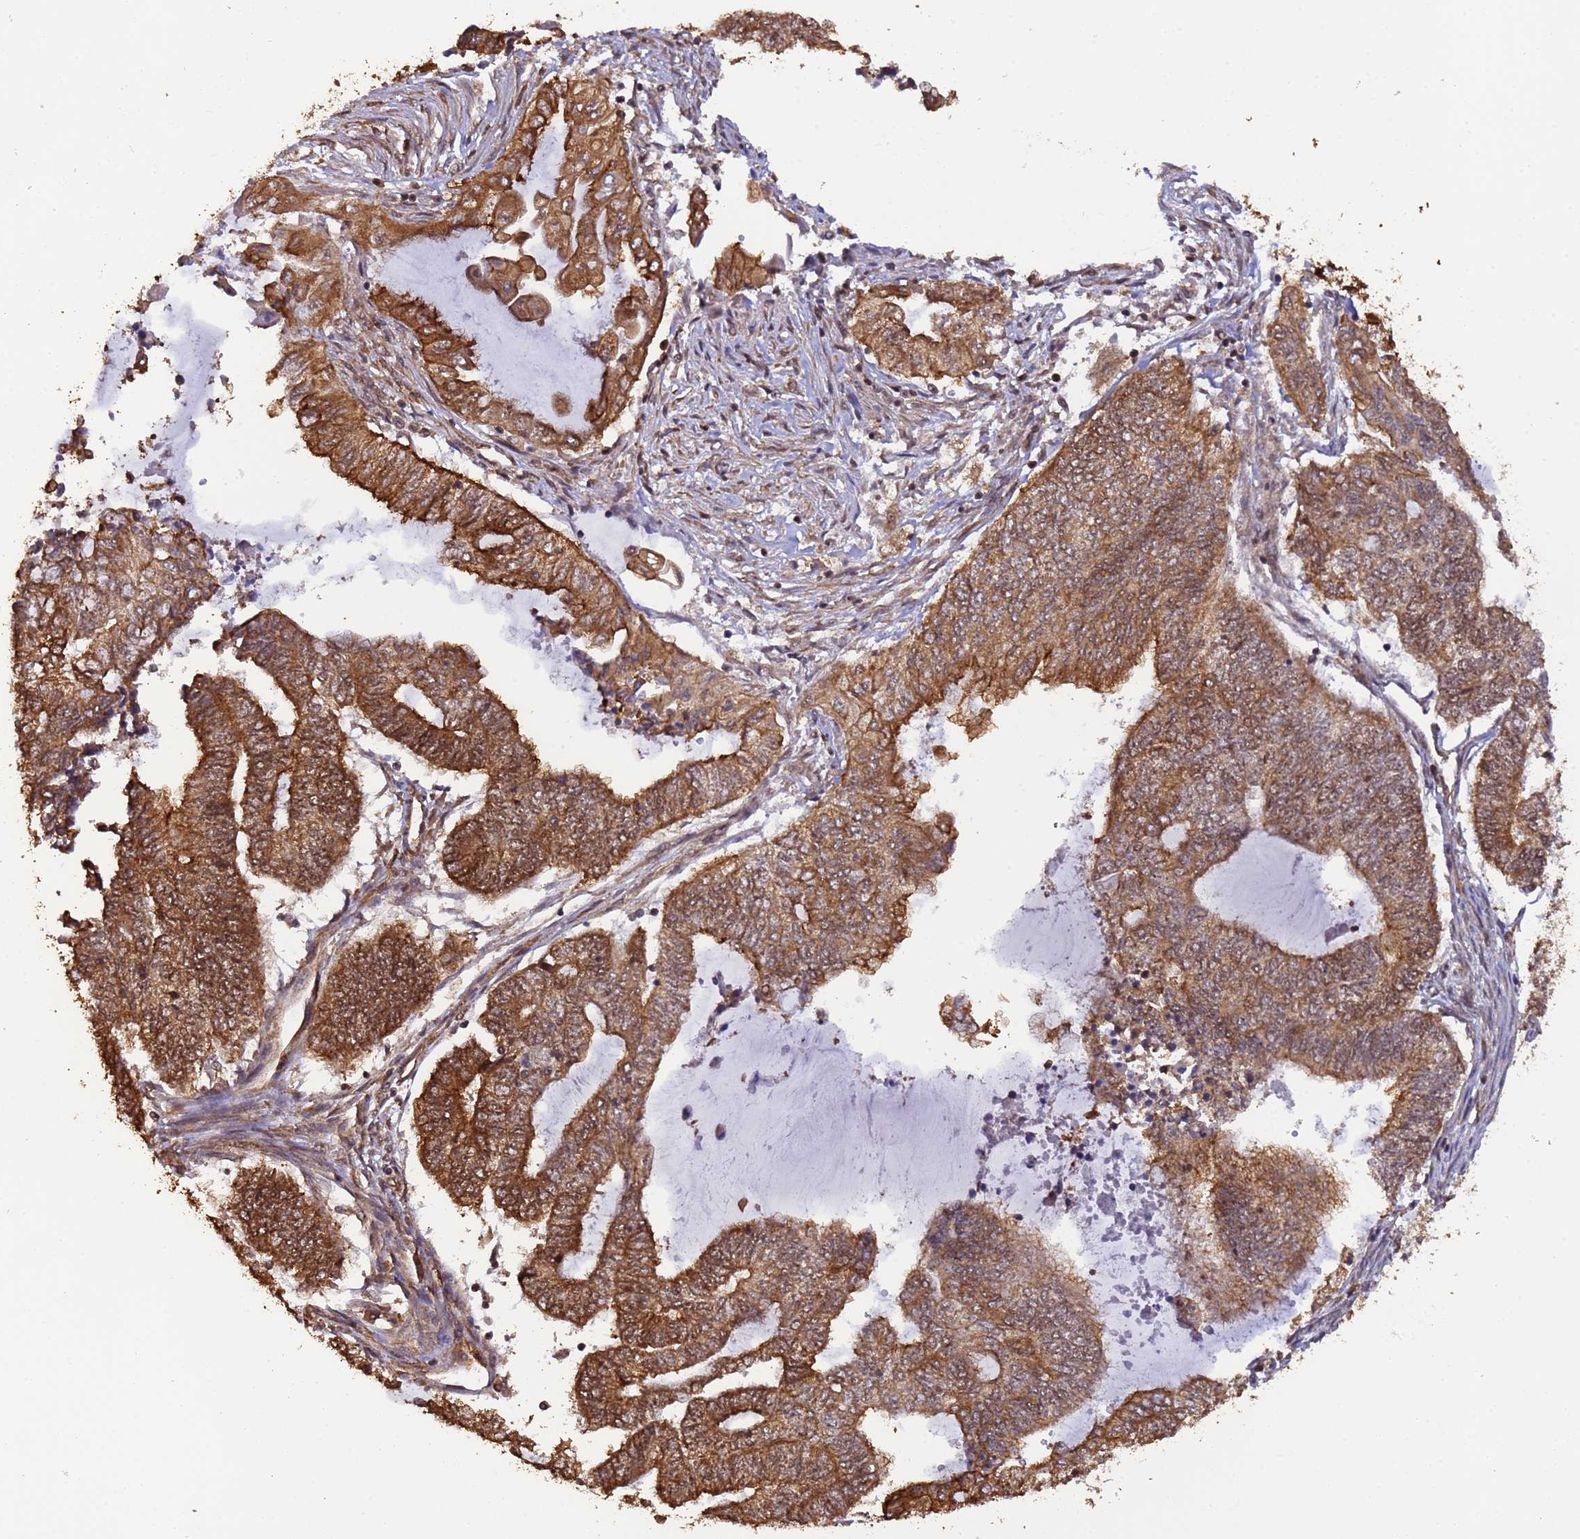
{"staining": {"intensity": "strong", "quantity": ">75%", "location": "cytoplasmic/membranous,nuclear"}, "tissue": "endometrial cancer", "cell_type": "Tumor cells", "image_type": "cancer", "snomed": [{"axis": "morphology", "description": "Adenocarcinoma, NOS"}, {"axis": "topography", "description": "Uterus"}, {"axis": "topography", "description": "Endometrium"}], "caption": "Adenocarcinoma (endometrial) was stained to show a protein in brown. There is high levels of strong cytoplasmic/membranous and nuclear positivity in approximately >75% of tumor cells.", "gene": "SYF2", "patient": {"sex": "female", "age": 70}}